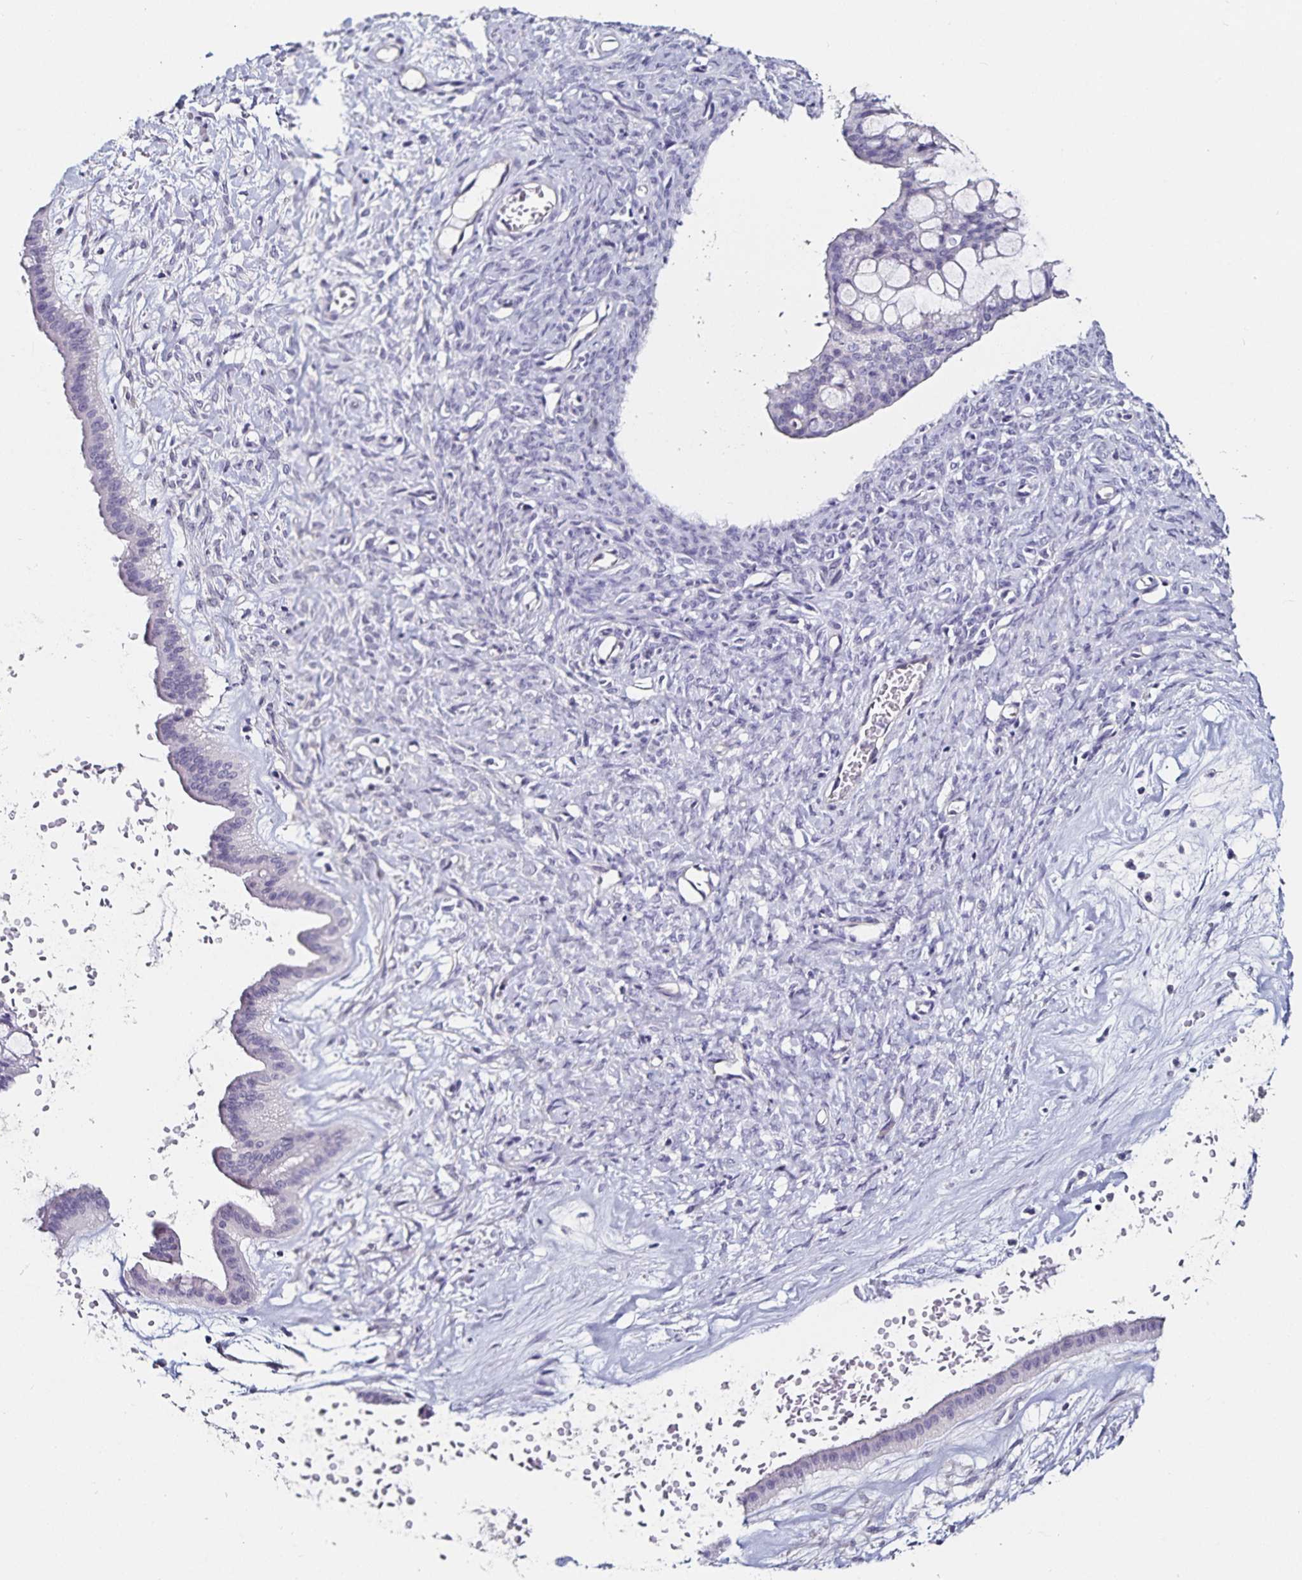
{"staining": {"intensity": "negative", "quantity": "none", "location": "none"}, "tissue": "ovarian cancer", "cell_type": "Tumor cells", "image_type": "cancer", "snomed": [{"axis": "morphology", "description": "Cystadenocarcinoma, mucinous, NOS"}, {"axis": "topography", "description": "Ovary"}], "caption": "Mucinous cystadenocarcinoma (ovarian) was stained to show a protein in brown. There is no significant expression in tumor cells.", "gene": "TSPAN7", "patient": {"sex": "female", "age": 73}}